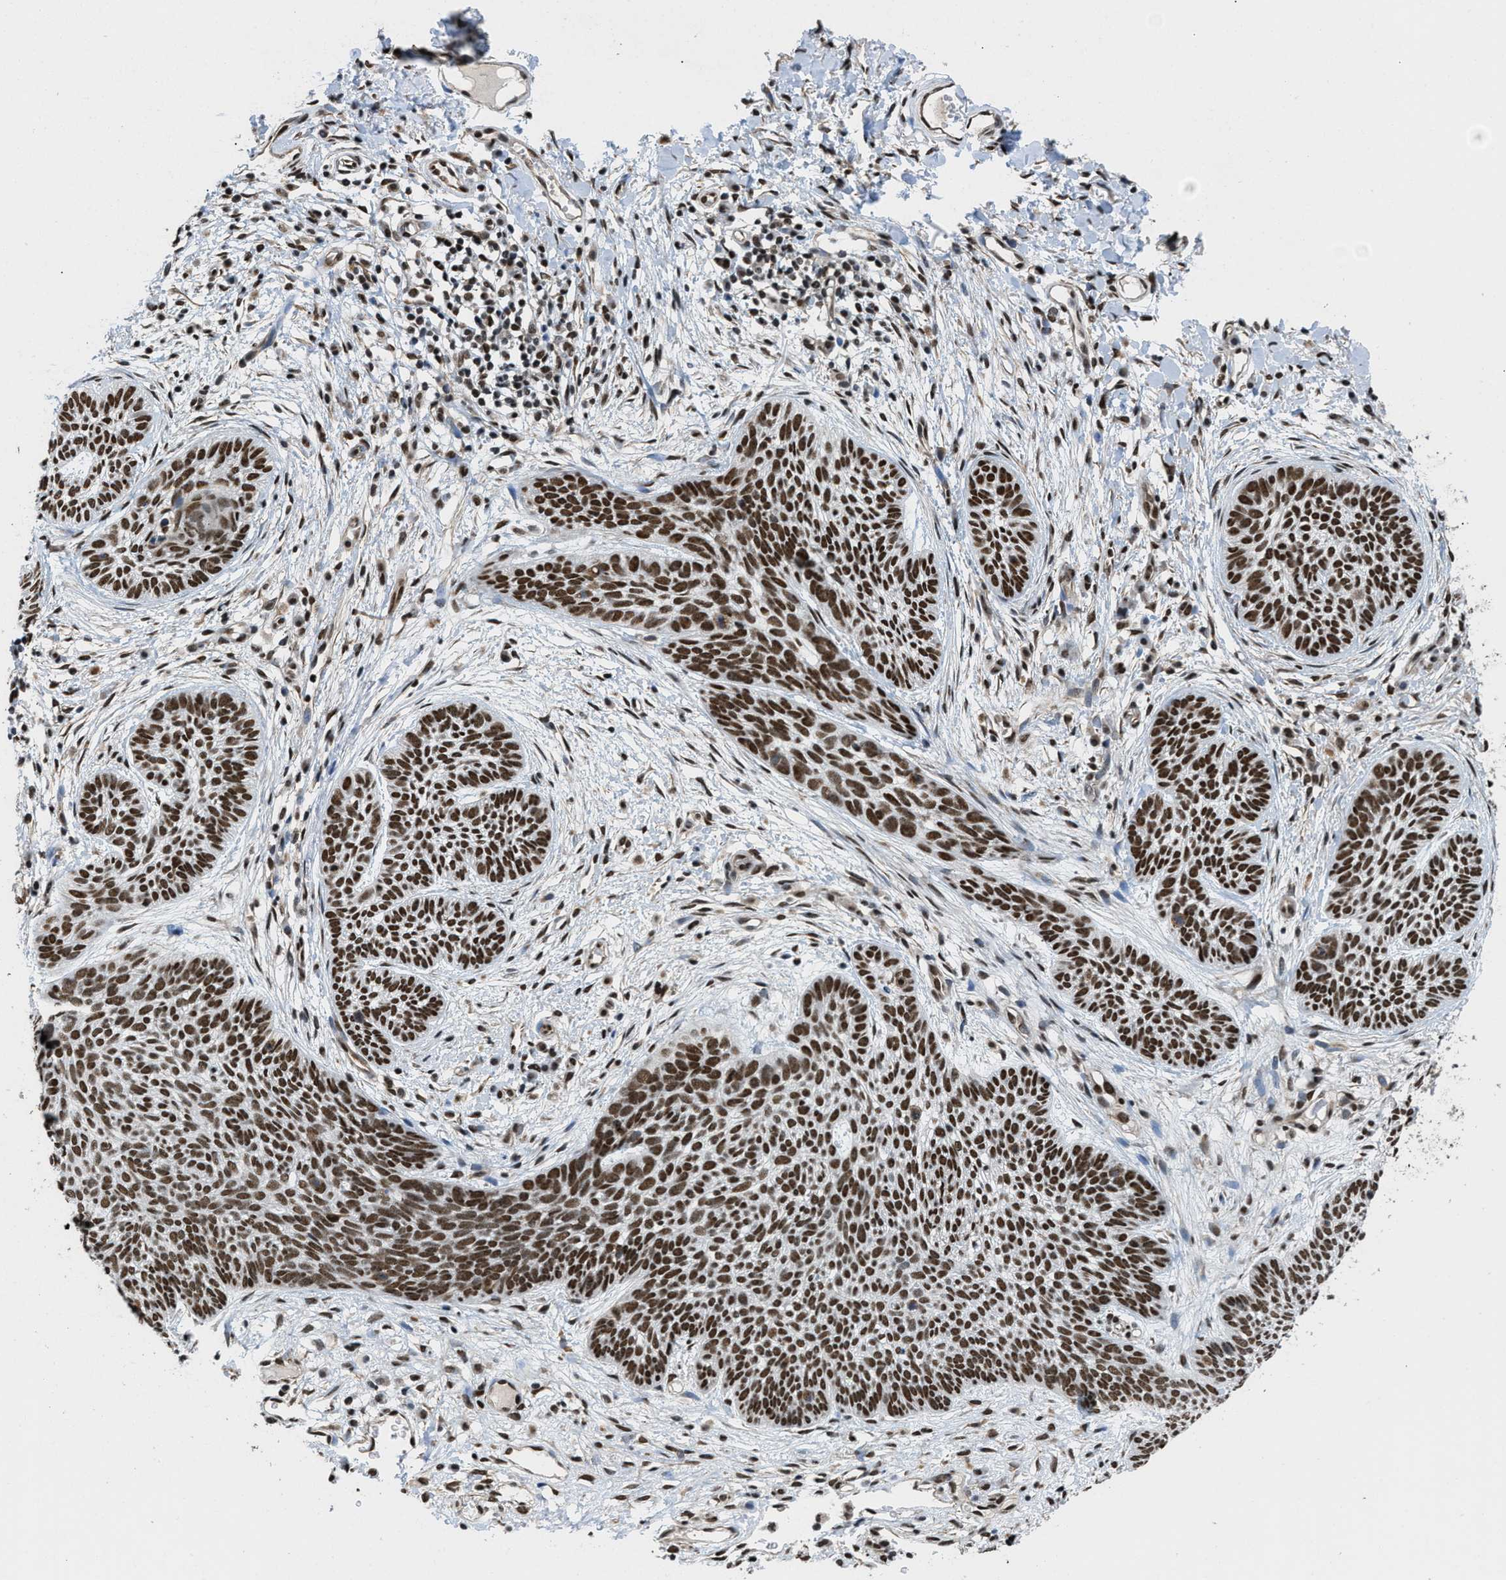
{"staining": {"intensity": "strong", "quantity": ">75%", "location": "nuclear"}, "tissue": "skin cancer", "cell_type": "Tumor cells", "image_type": "cancer", "snomed": [{"axis": "morphology", "description": "Basal cell carcinoma"}, {"axis": "topography", "description": "Skin"}], "caption": "Skin basal cell carcinoma stained with a protein marker demonstrates strong staining in tumor cells.", "gene": "SAFB", "patient": {"sex": "female", "age": 59}}